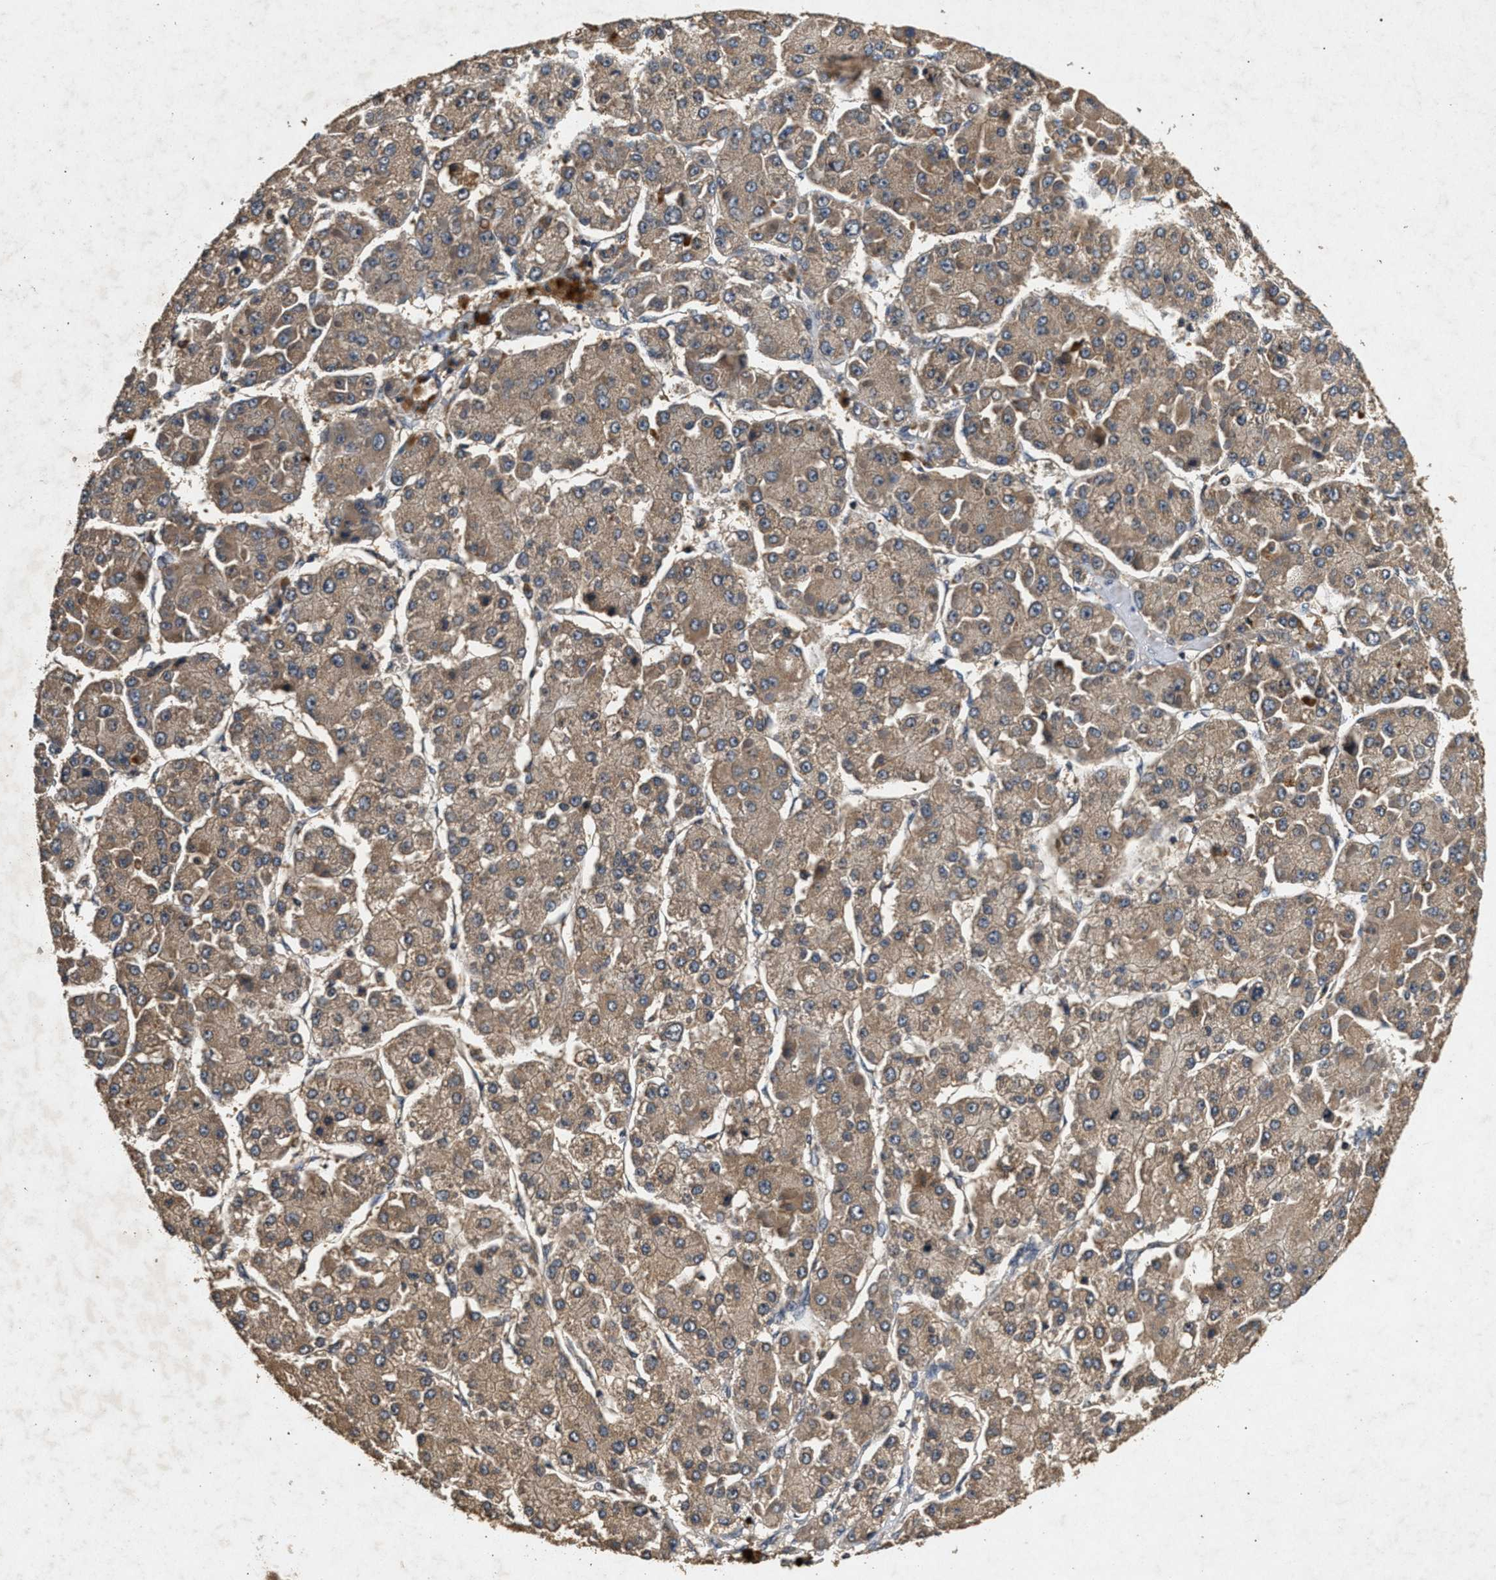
{"staining": {"intensity": "weak", "quantity": ">75%", "location": "cytoplasmic/membranous"}, "tissue": "liver cancer", "cell_type": "Tumor cells", "image_type": "cancer", "snomed": [{"axis": "morphology", "description": "Carcinoma, Hepatocellular, NOS"}, {"axis": "topography", "description": "Liver"}], "caption": "The image shows a brown stain indicating the presence of a protein in the cytoplasmic/membranous of tumor cells in liver cancer.", "gene": "PPP1CC", "patient": {"sex": "female", "age": 73}}